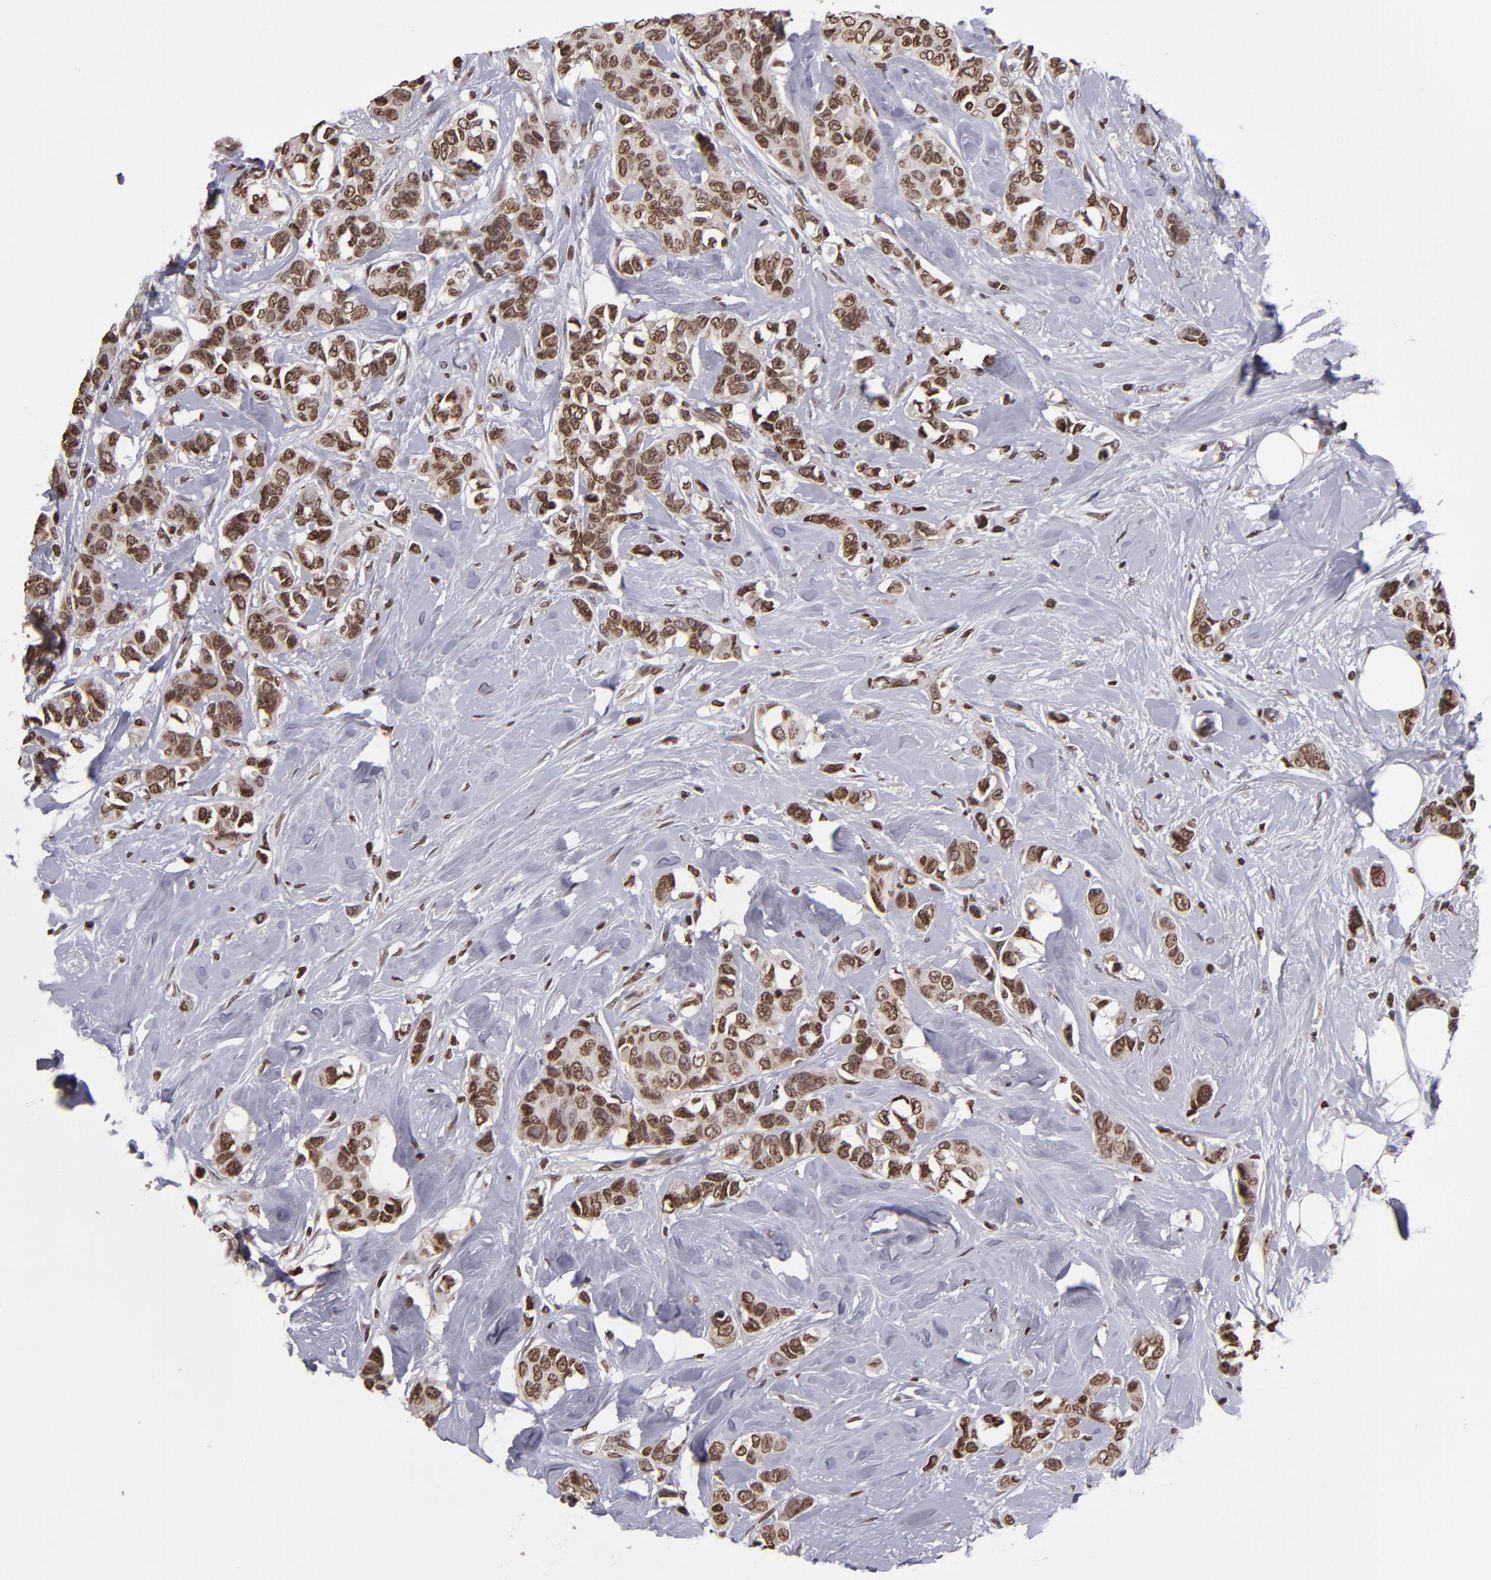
{"staining": {"intensity": "moderate", "quantity": ">75%", "location": "cytoplasmic/membranous,nuclear"}, "tissue": "breast cancer", "cell_type": "Tumor cells", "image_type": "cancer", "snomed": [{"axis": "morphology", "description": "Duct carcinoma"}, {"axis": "topography", "description": "Breast"}], "caption": "Protein expression analysis of breast cancer reveals moderate cytoplasmic/membranous and nuclear staining in approximately >75% of tumor cells. Nuclei are stained in blue.", "gene": "CSDC2", "patient": {"sex": "female", "age": 51}}